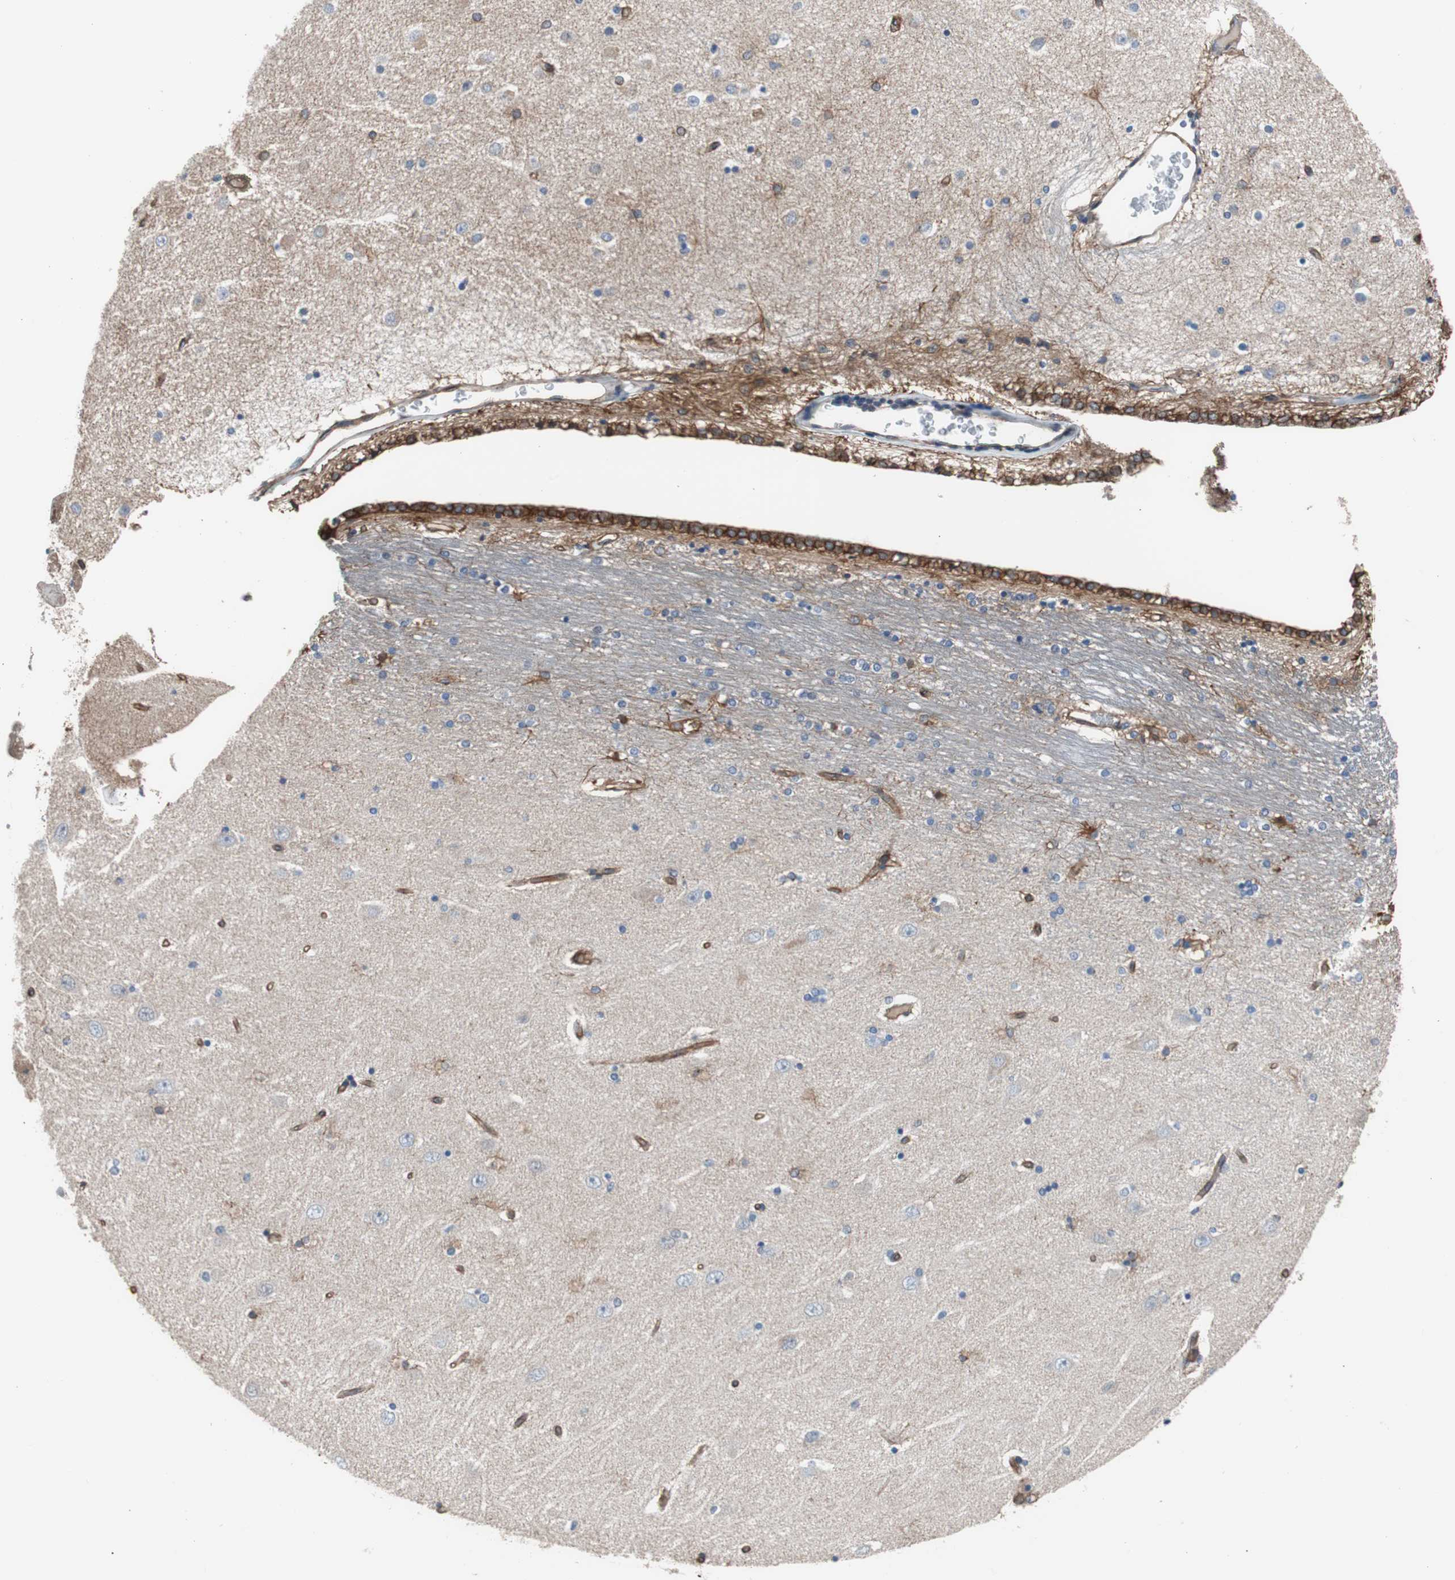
{"staining": {"intensity": "negative", "quantity": "none", "location": "none"}, "tissue": "hippocampus", "cell_type": "Glial cells", "image_type": "normal", "snomed": [{"axis": "morphology", "description": "Normal tissue, NOS"}, {"axis": "topography", "description": "Hippocampus"}], "caption": "This is an immunohistochemistry (IHC) histopathology image of normal human hippocampus. There is no expression in glial cells.", "gene": "KIF3B", "patient": {"sex": "female", "age": 54}}